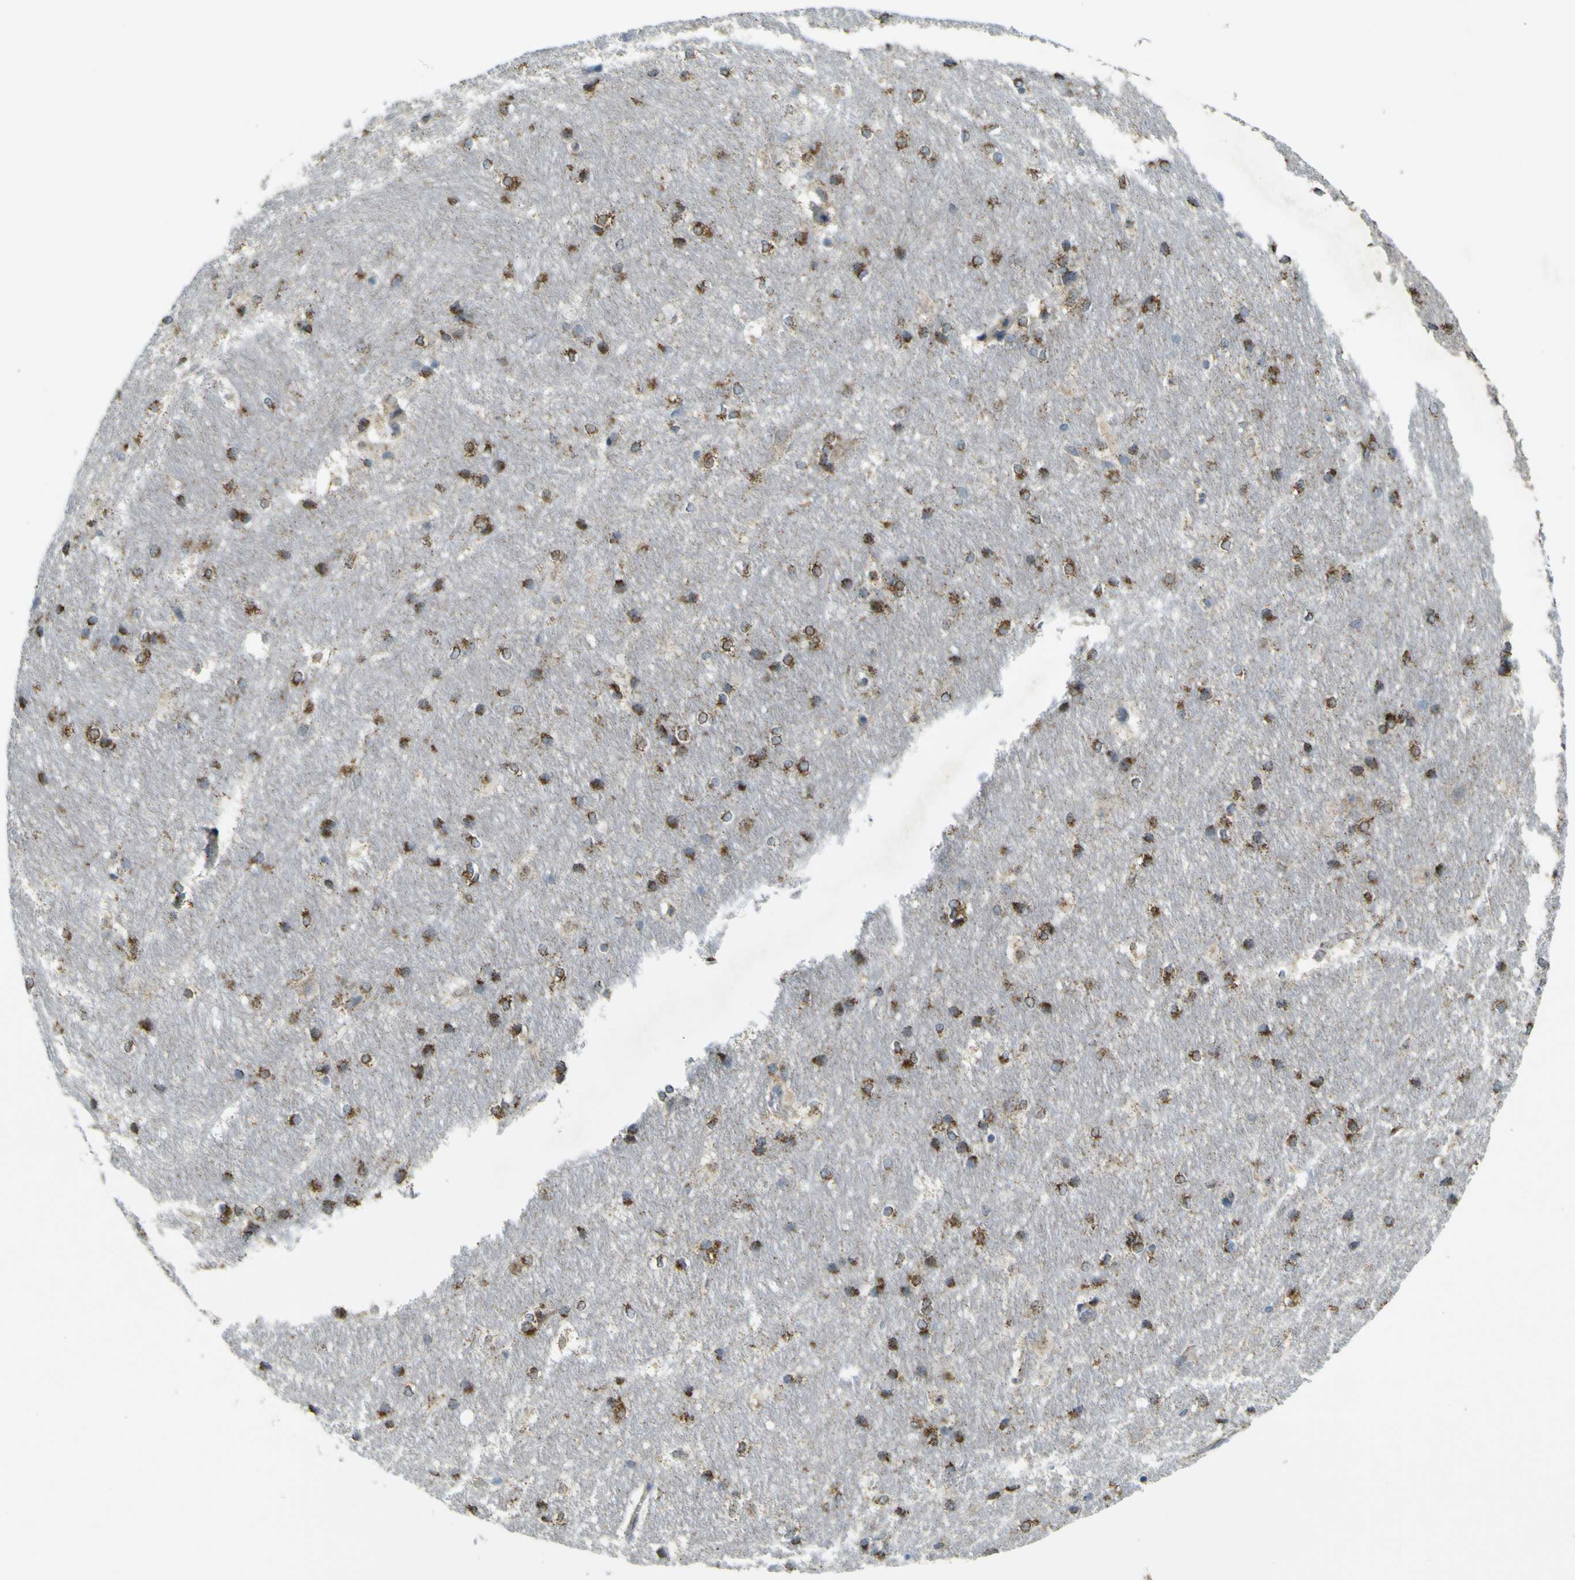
{"staining": {"intensity": "moderate", "quantity": "25%-75%", "location": "cytoplasmic/membranous"}, "tissue": "hippocampus", "cell_type": "Glial cells", "image_type": "normal", "snomed": [{"axis": "morphology", "description": "Normal tissue, NOS"}, {"axis": "topography", "description": "Hippocampus"}], "caption": "Immunohistochemistry image of normal hippocampus: hippocampus stained using immunohistochemistry (IHC) reveals medium levels of moderate protein expression localized specifically in the cytoplasmic/membranous of glial cells, appearing as a cytoplasmic/membranous brown color.", "gene": "ACBD5", "patient": {"sex": "female", "age": 19}}